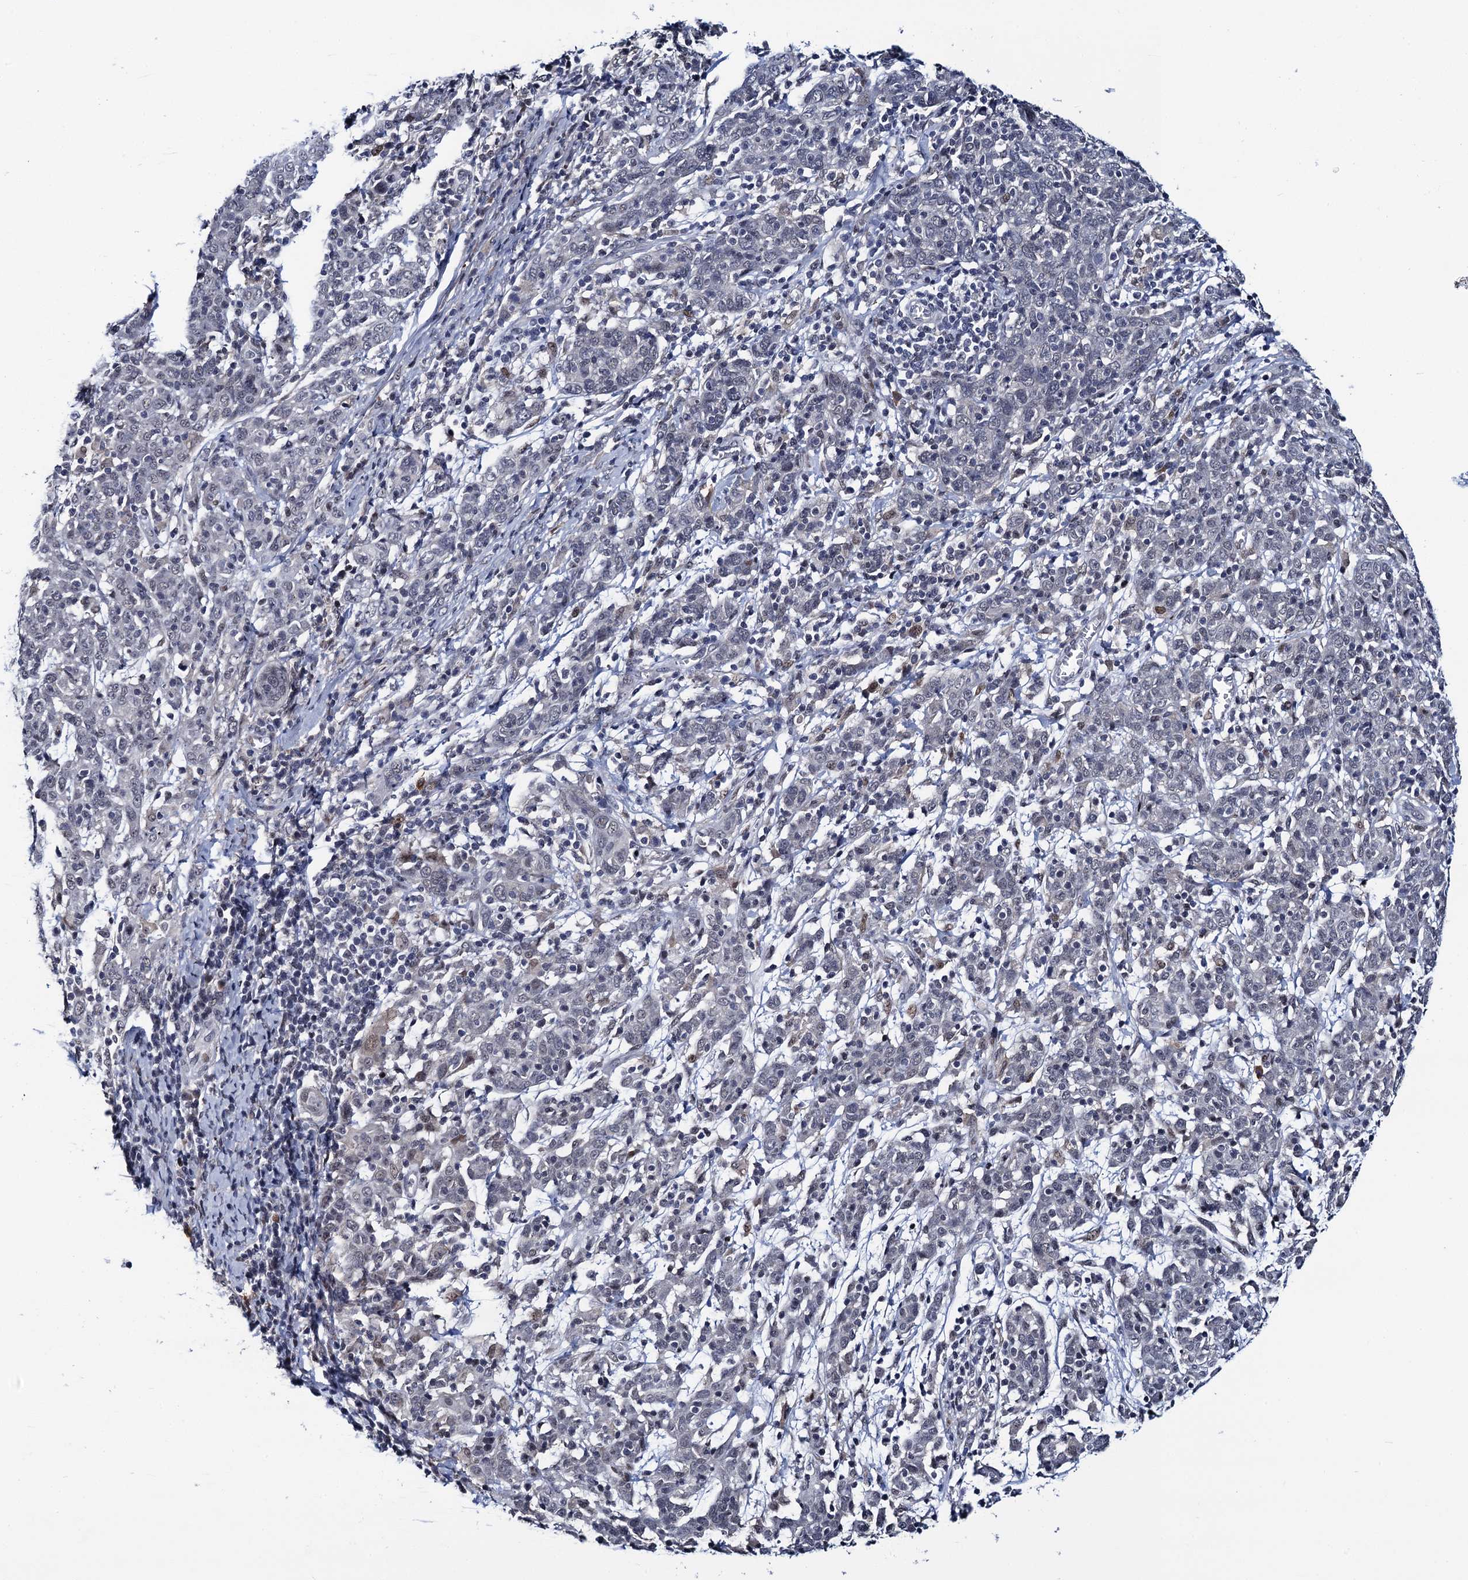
{"staining": {"intensity": "negative", "quantity": "none", "location": "none"}, "tissue": "cervical cancer", "cell_type": "Tumor cells", "image_type": "cancer", "snomed": [{"axis": "morphology", "description": "Squamous cell carcinoma, NOS"}, {"axis": "topography", "description": "Cervix"}], "caption": "The image reveals no significant positivity in tumor cells of cervical squamous cell carcinoma. (Brightfield microscopy of DAB (3,3'-diaminobenzidine) IHC at high magnification).", "gene": "FAM222A", "patient": {"sex": "female", "age": 67}}